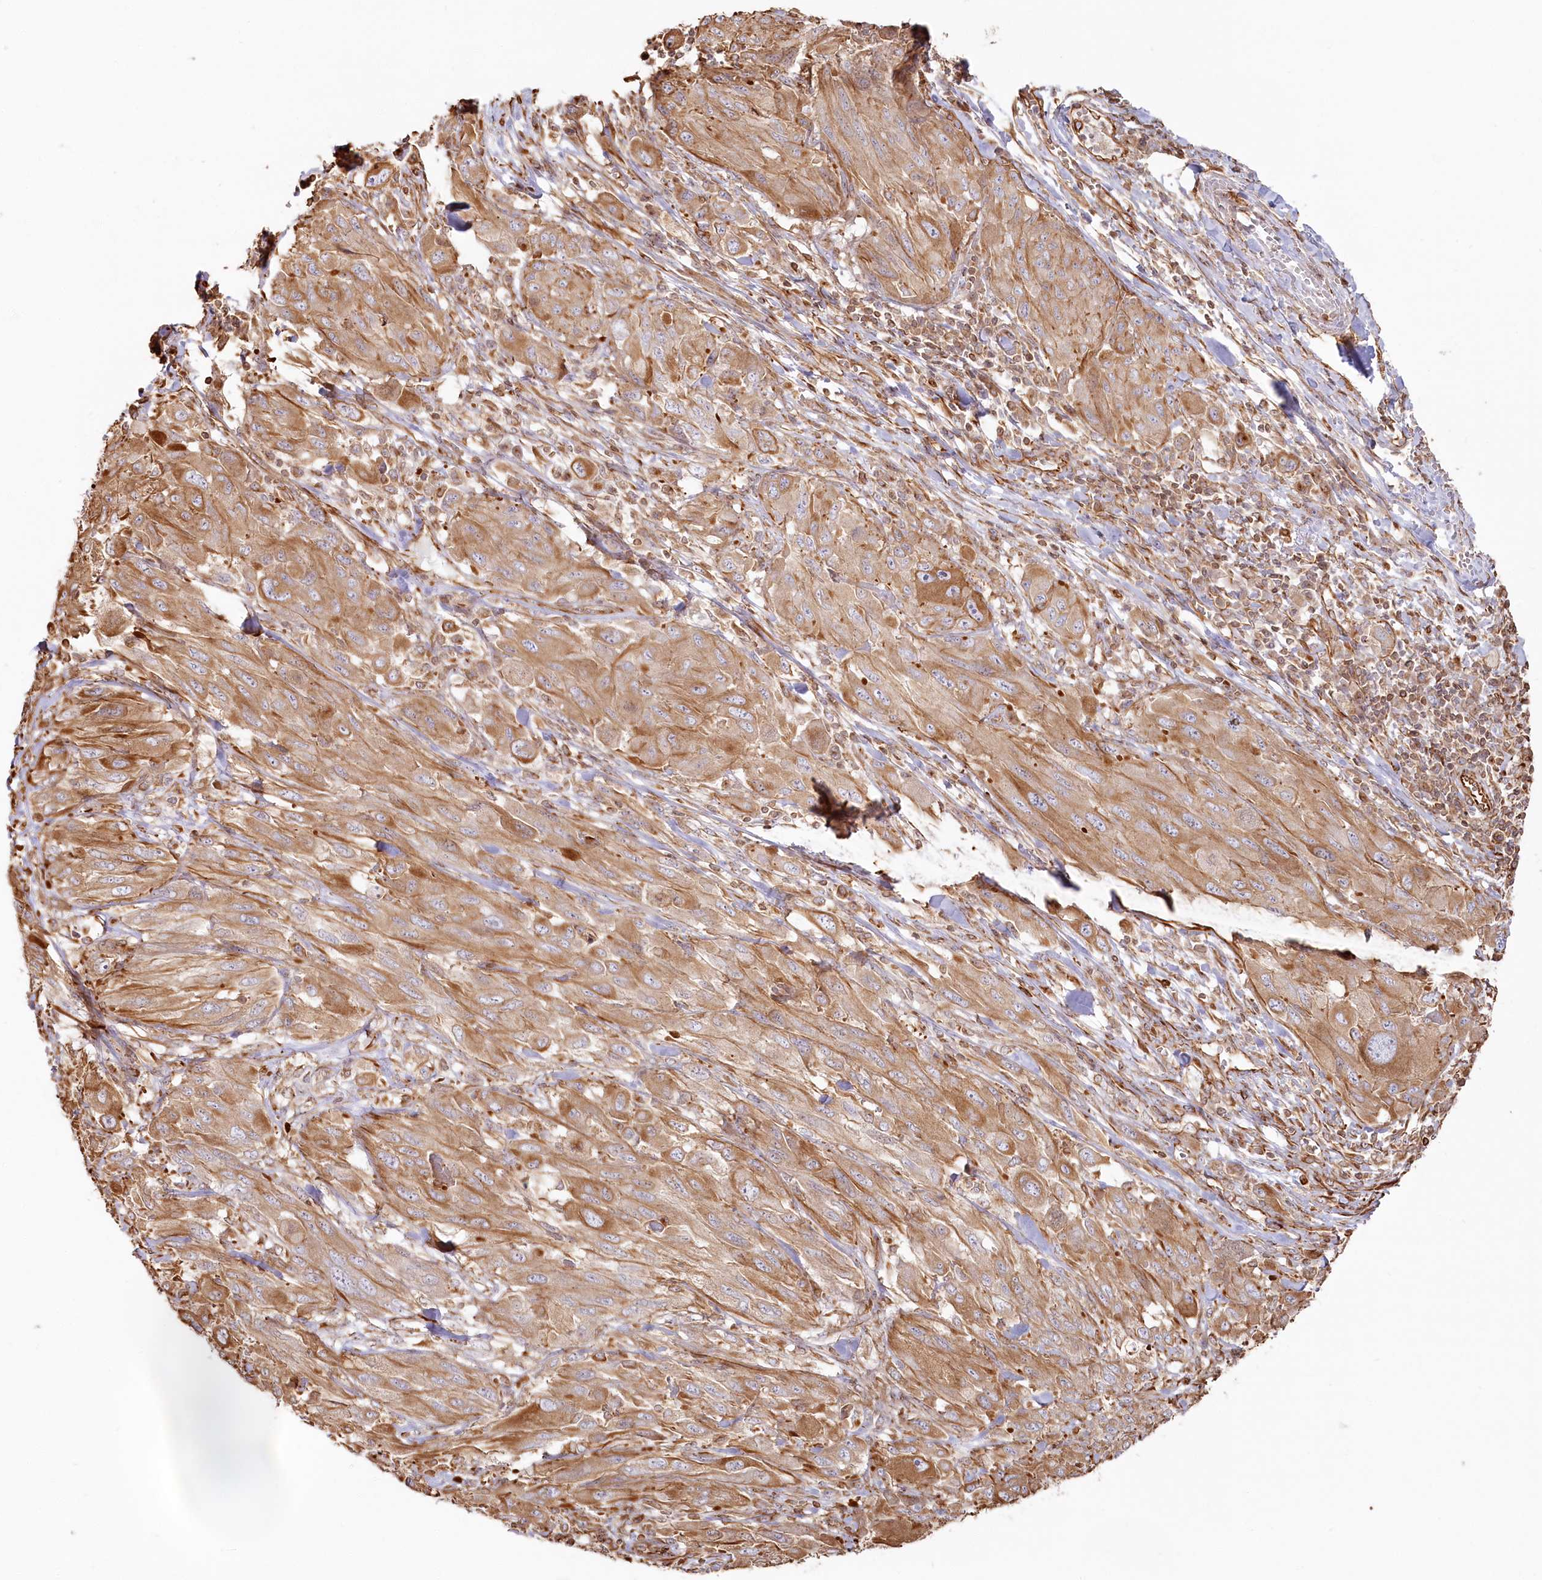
{"staining": {"intensity": "moderate", "quantity": ">75%", "location": "cytoplasmic/membranous"}, "tissue": "melanoma", "cell_type": "Tumor cells", "image_type": "cancer", "snomed": [{"axis": "morphology", "description": "Malignant melanoma, NOS"}, {"axis": "topography", "description": "Skin"}], "caption": "Tumor cells reveal medium levels of moderate cytoplasmic/membranous positivity in about >75% of cells in human melanoma. Nuclei are stained in blue.", "gene": "TTC1", "patient": {"sex": "female", "age": 91}}